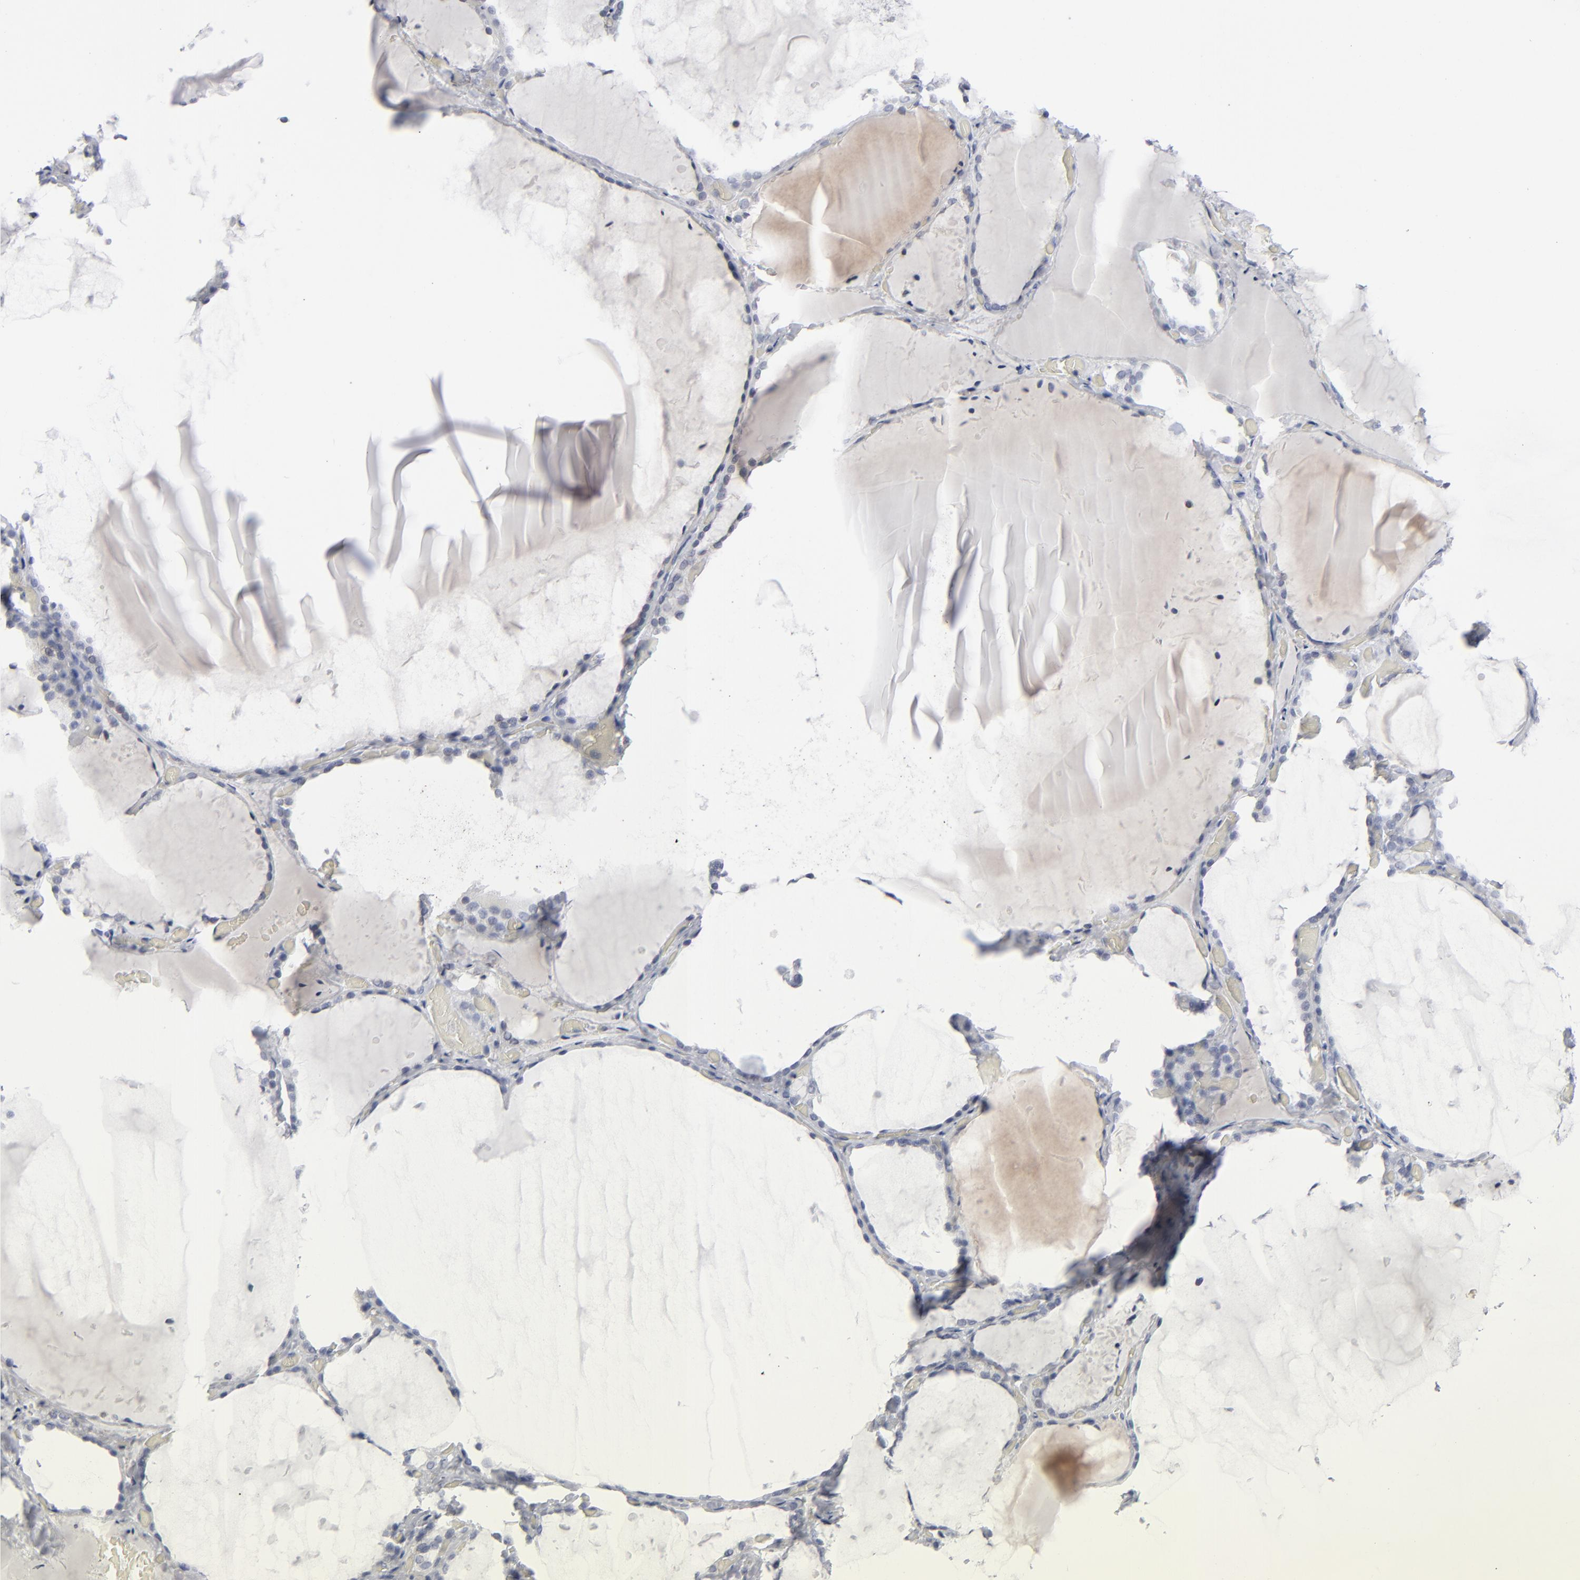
{"staining": {"intensity": "moderate", "quantity": "<25%", "location": "cytoplasmic/membranous"}, "tissue": "thyroid gland", "cell_type": "Glandular cells", "image_type": "normal", "snomed": [{"axis": "morphology", "description": "Normal tissue, NOS"}, {"axis": "topography", "description": "Thyroid gland"}], "caption": "High-magnification brightfield microscopy of unremarkable thyroid gland stained with DAB (3,3'-diaminobenzidine) (brown) and counterstained with hematoxylin (blue). glandular cells exhibit moderate cytoplasmic/membranous staining is present in approximately<25% of cells. (brown staining indicates protein expression, while blue staining denotes nuclei).", "gene": "NUP88", "patient": {"sex": "female", "age": 22}}